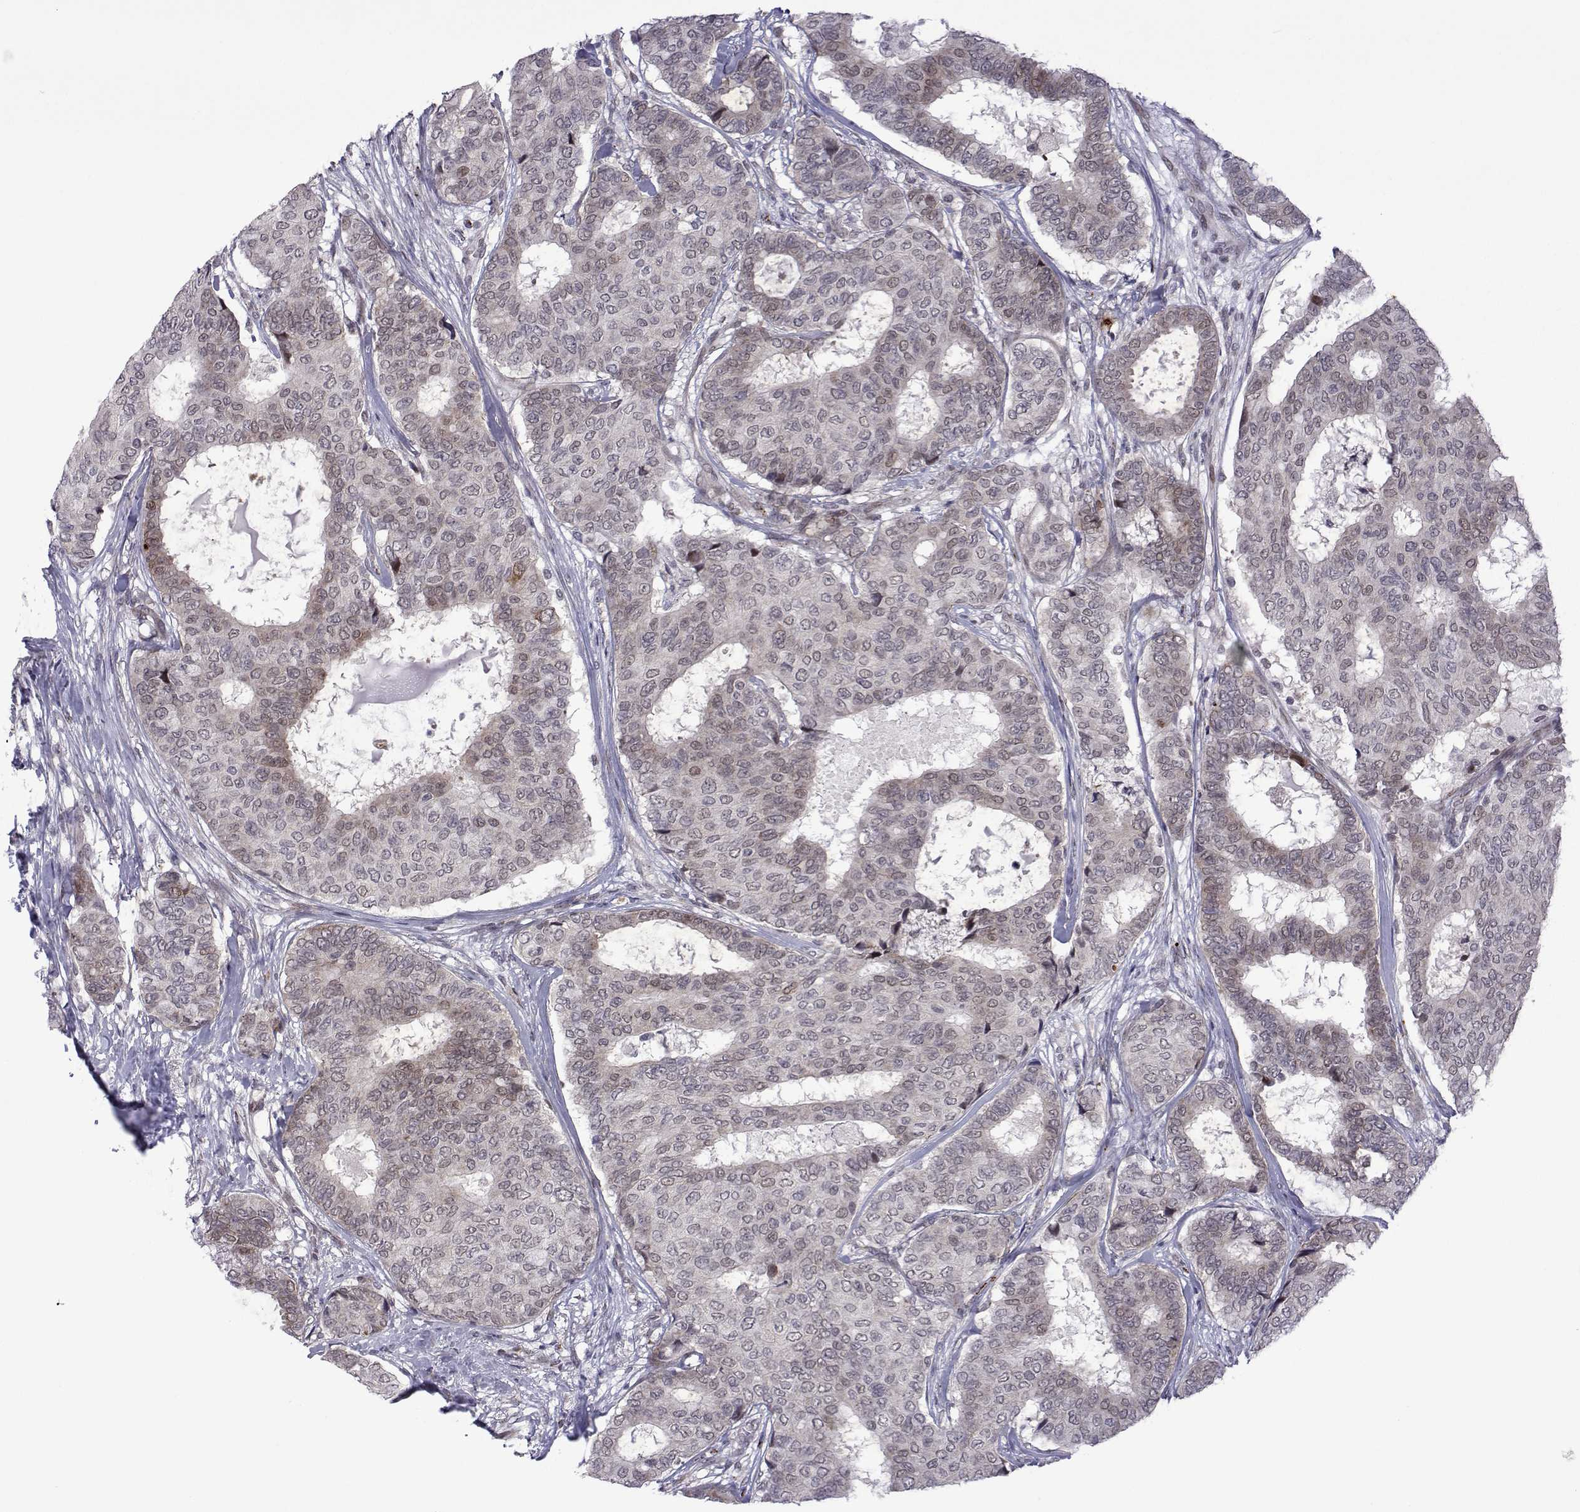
{"staining": {"intensity": "weak", "quantity": "<25%", "location": "nuclear"}, "tissue": "breast cancer", "cell_type": "Tumor cells", "image_type": "cancer", "snomed": [{"axis": "morphology", "description": "Duct carcinoma"}, {"axis": "topography", "description": "Breast"}], "caption": "DAB immunohistochemical staining of breast cancer displays no significant staining in tumor cells. (Stains: DAB immunohistochemistry (IHC) with hematoxylin counter stain, Microscopy: brightfield microscopy at high magnification).", "gene": "EFCAB3", "patient": {"sex": "female", "age": 75}}